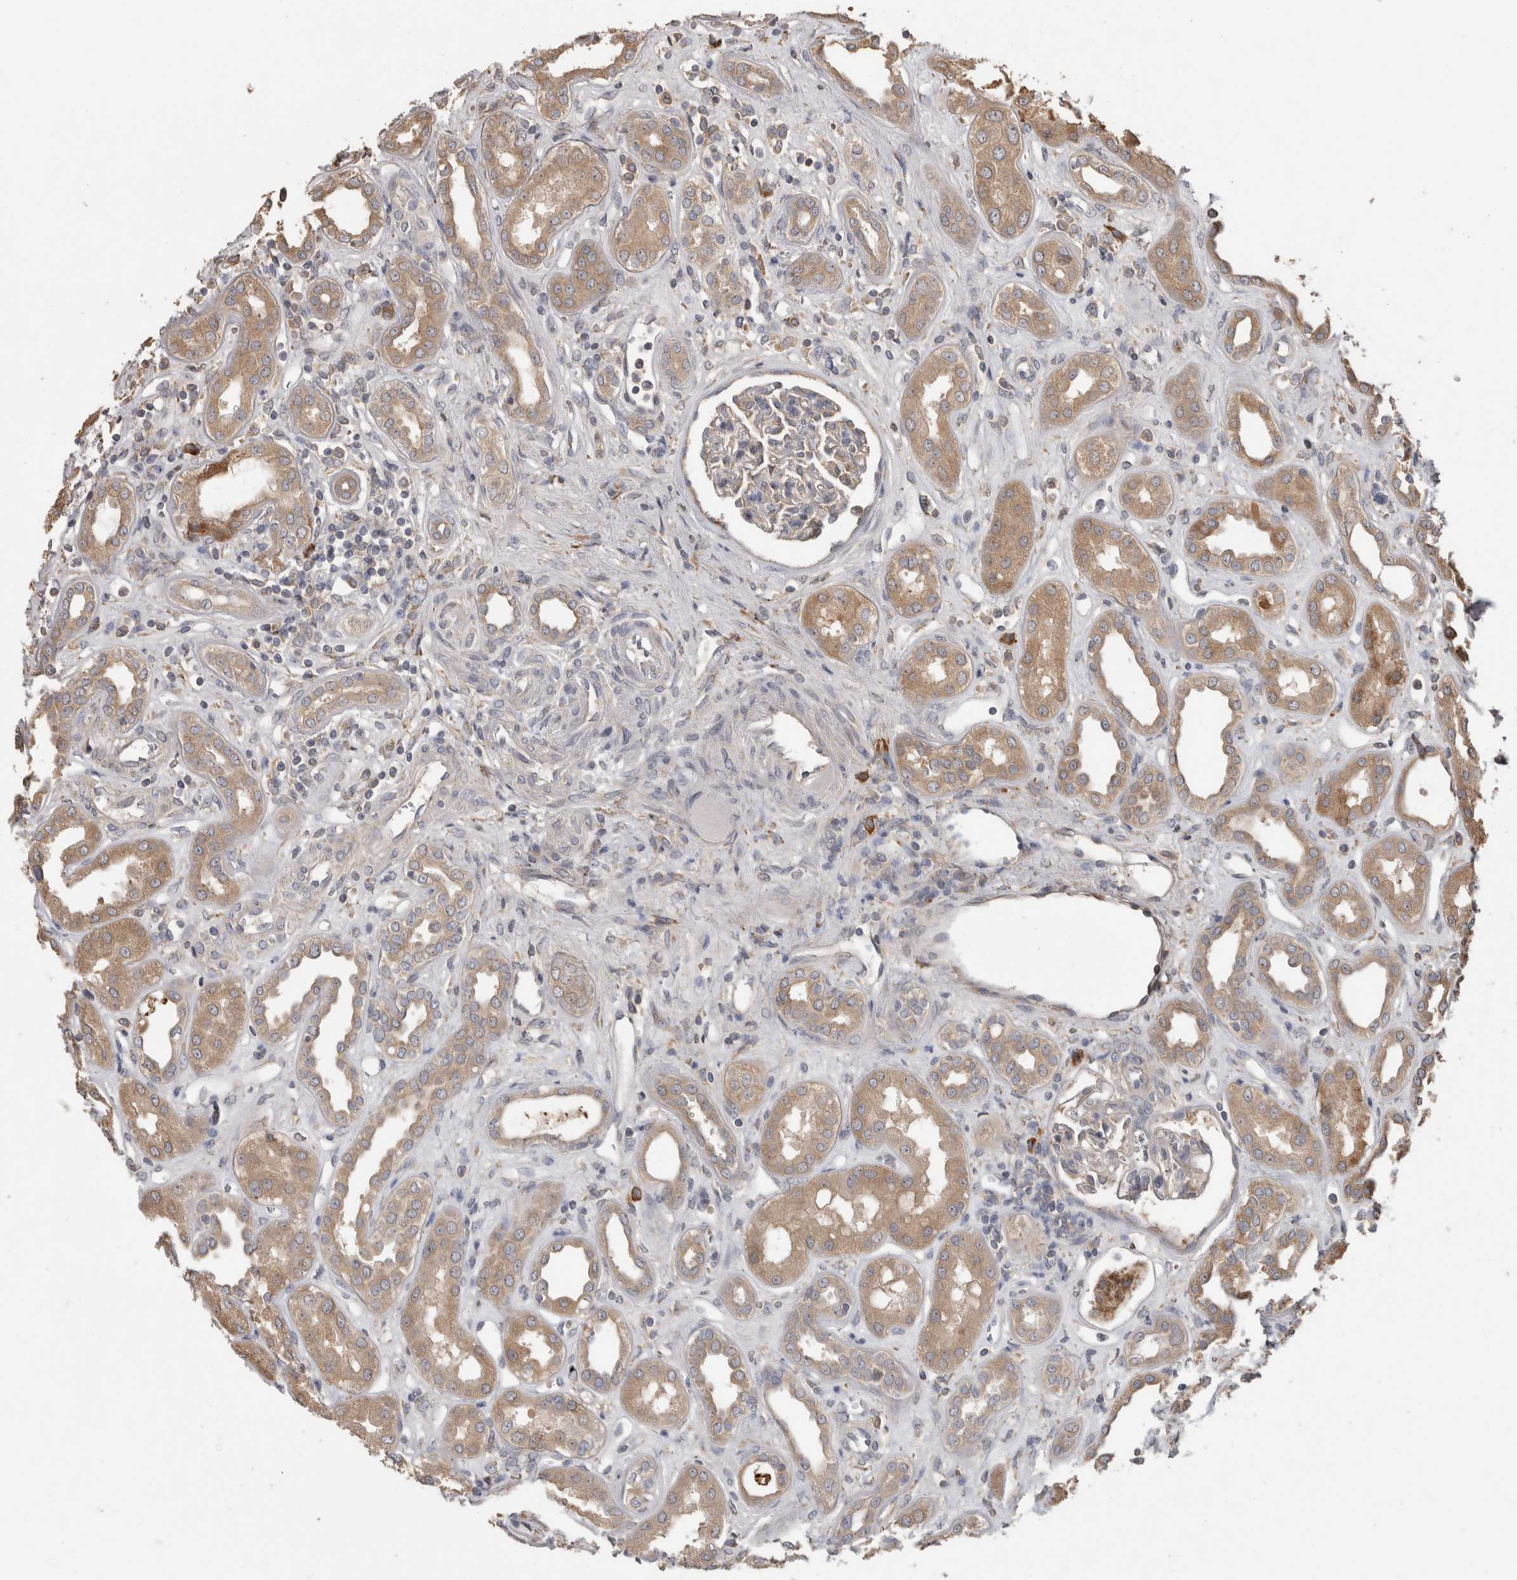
{"staining": {"intensity": "weak", "quantity": "<25%", "location": "cytoplasmic/membranous"}, "tissue": "kidney", "cell_type": "Cells in glomeruli", "image_type": "normal", "snomed": [{"axis": "morphology", "description": "Normal tissue, NOS"}, {"axis": "topography", "description": "Kidney"}], "caption": "Immunohistochemistry histopathology image of unremarkable kidney stained for a protein (brown), which shows no staining in cells in glomeruli.", "gene": "TBCE", "patient": {"sex": "male", "age": 59}}